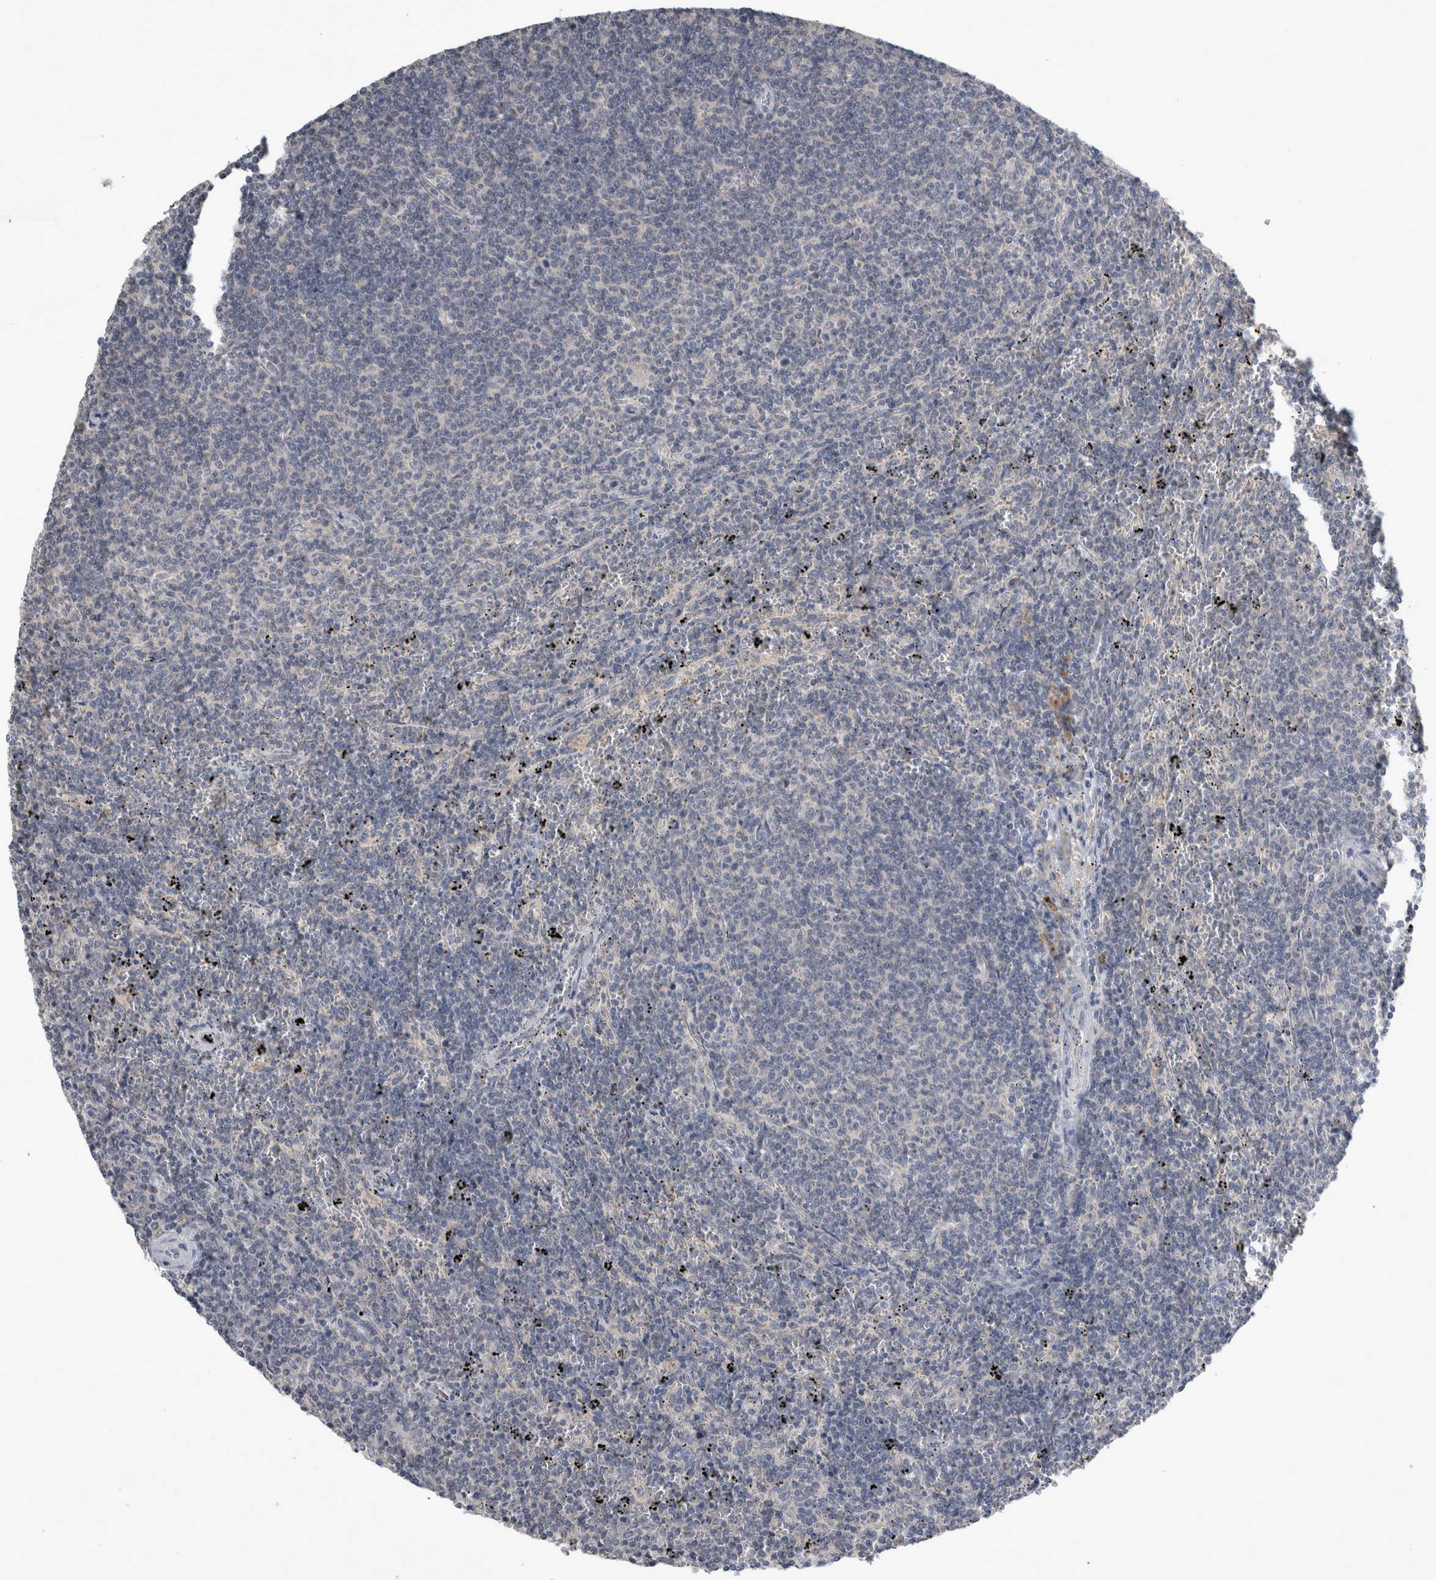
{"staining": {"intensity": "negative", "quantity": "none", "location": "none"}, "tissue": "lymphoma", "cell_type": "Tumor cells", "image_type": "cancer", "snomed": [{"axis": "morphology", "description": "Malignant lymphoma, non-Hodgkin's type, Low grade"}, {"axis": "topography", "description": "Spleen"}], "caption": "There is no significant staining in tumor cells of low-grade malignant lymphoma, non-Hodgkin's type.", "gene": "SLC22A11", "patient": {"sex": "female", "age": 50}}